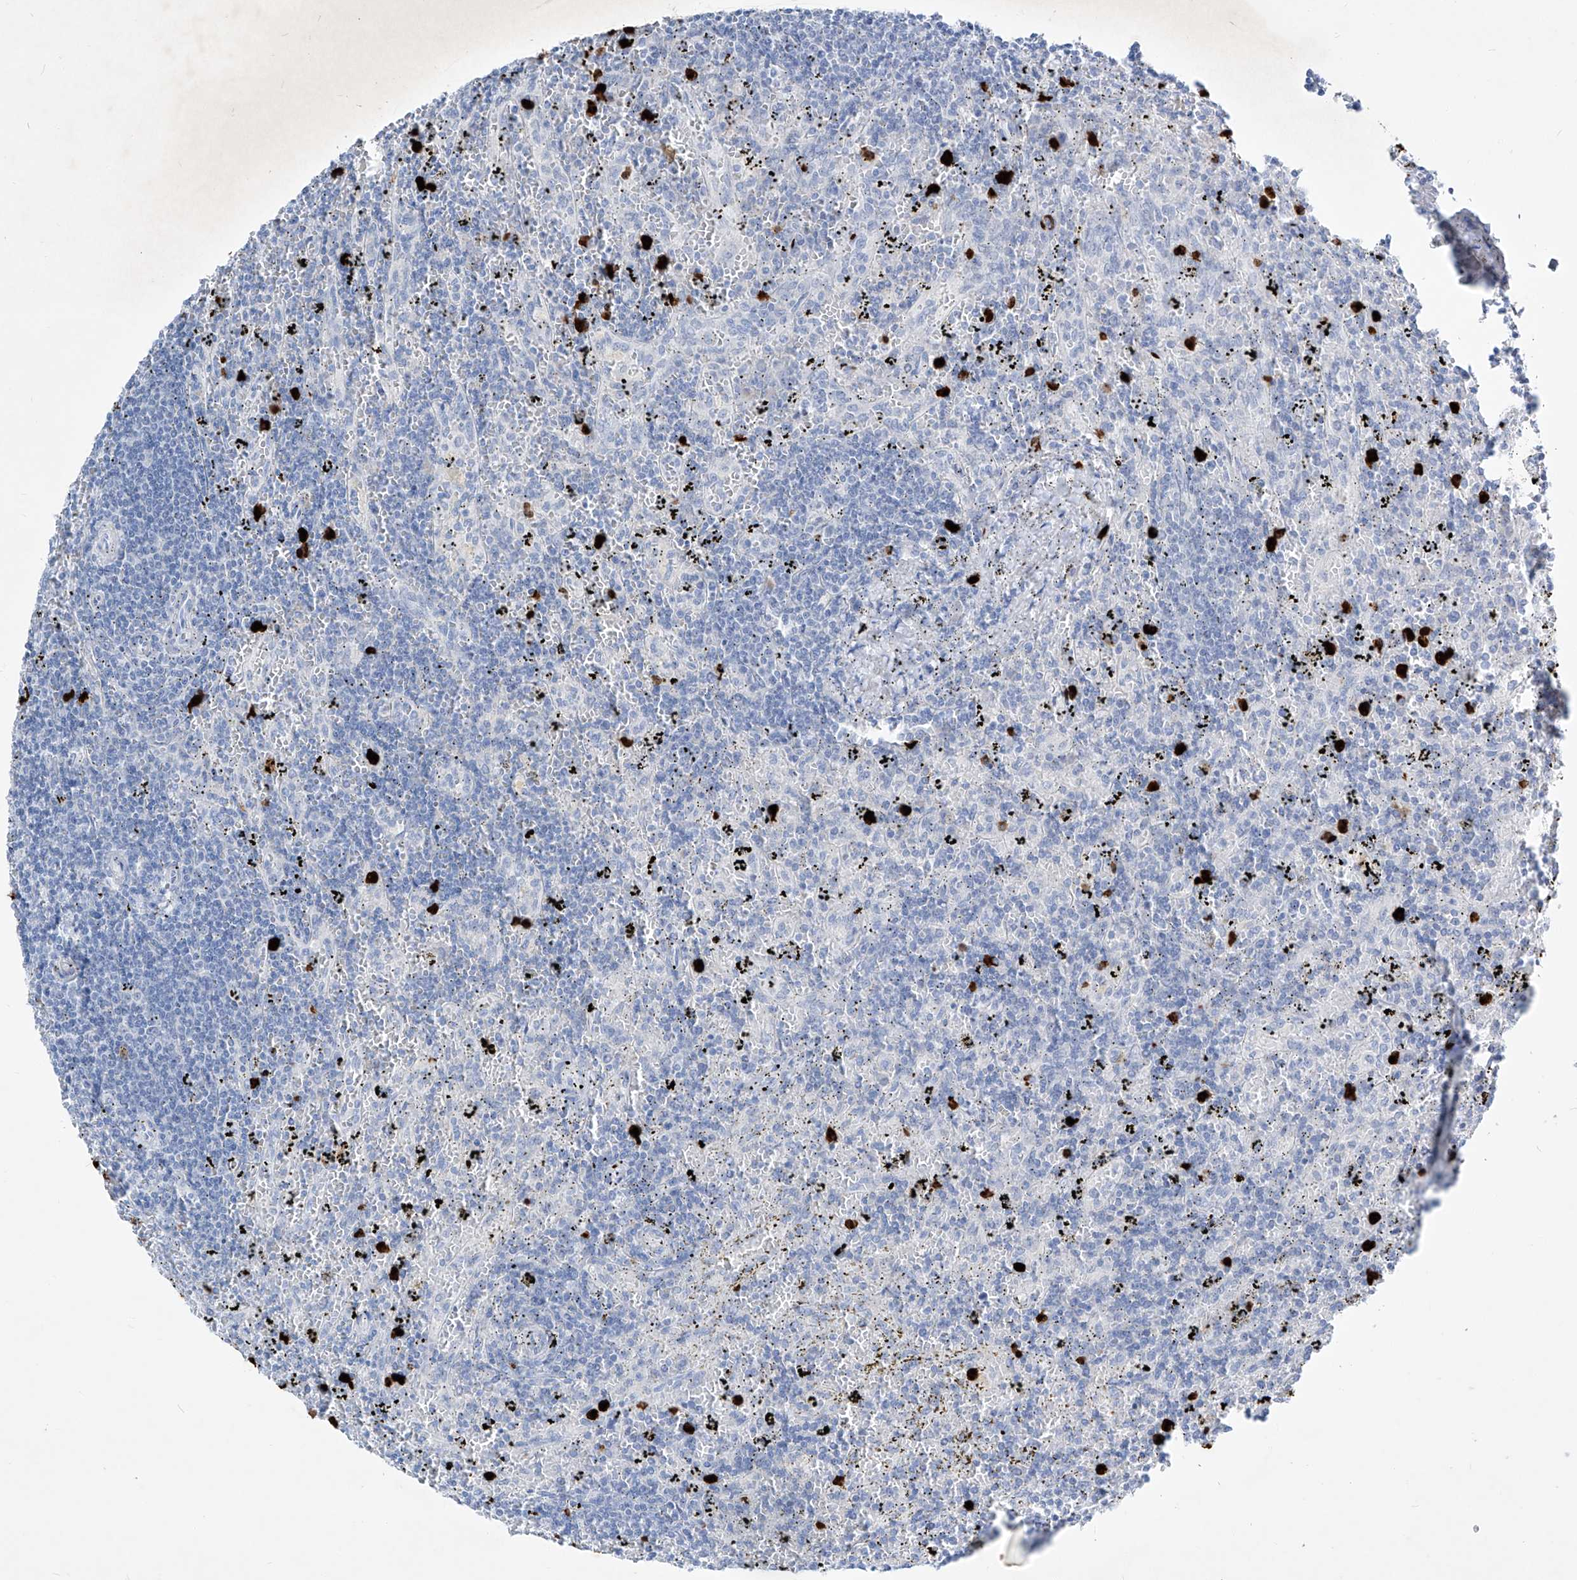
{"staining": {"intensity": "negative", "quantity": "none", "location": "none"}, "tissue": "lymphoma", "cell_type": "Tumor cells", "image_type": "cancer", "snomed": [{"axis": "morphology", "description": "Malignant lymphoma, non-Hodgkin's type, Low grade"}, {"axis": "topography", "description": "Spleen"}], "caption": "IHC of human lymphoma exhibits no expression in tumor cells.", "gene": "FRS3", "patient": {"sex": "male", "age": 76}}